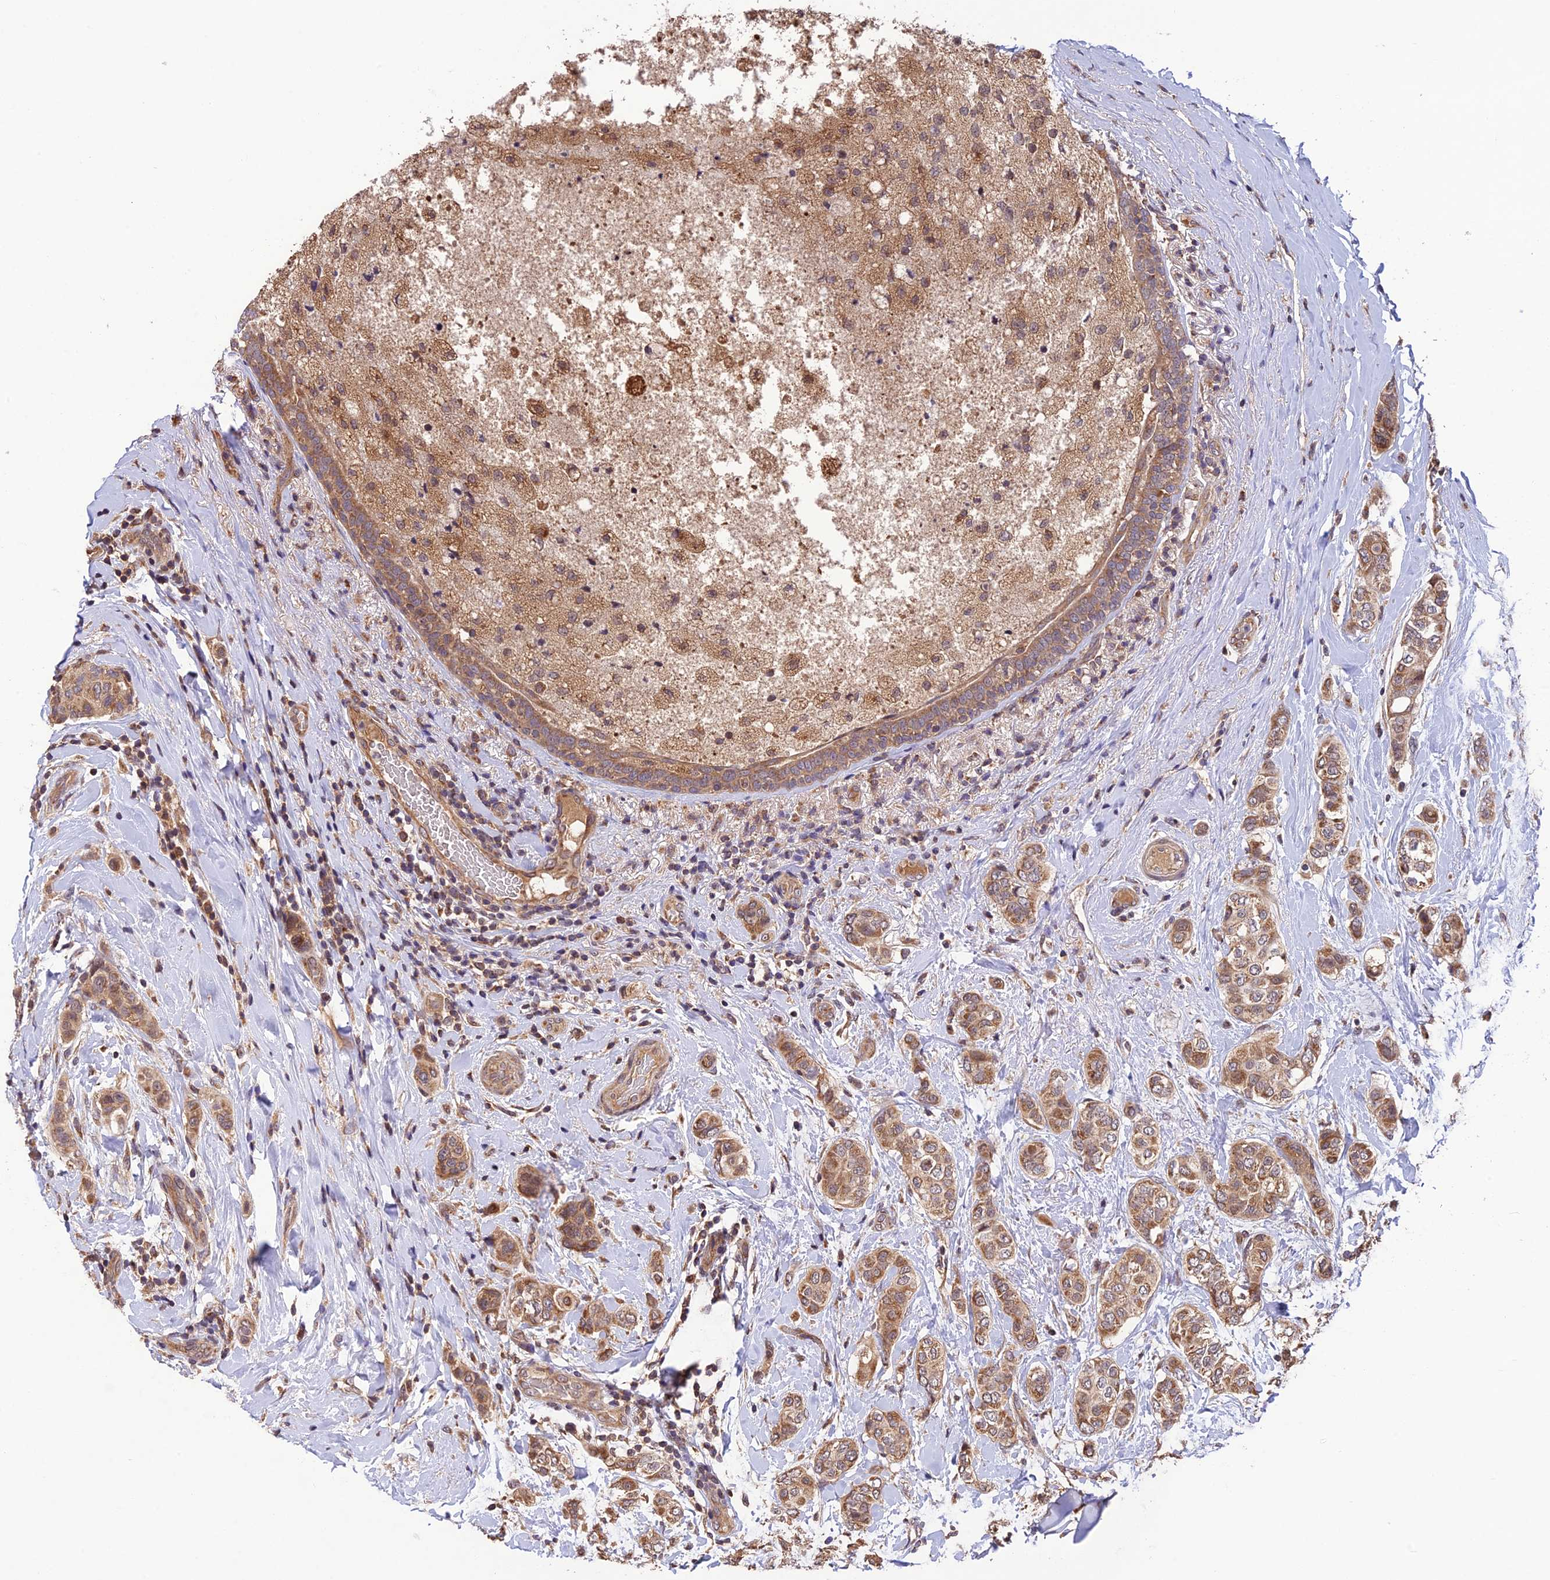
{"staining": {"intensity": "moderate", "quantity": ">75%", "location": "cytoplasmic/membranous"}, "tissue": "breast cancer", "cell_type": "Tumor cells", "image_type": "cancer", "snomed": [{"axis": "morphology", "description": "Lobular carcinoma"}, {"axis": "topography", "description": "Breast"}], "caption": "IHC photomicrograph of lobular carcinoma (breast) stained for a protein (brown), which shows medium levels of moderate cytoplasmic/membranous staining in about >75% of tumor cells.", "gene": "MNS1", "patient": {"sex": "female", "age": 51}}